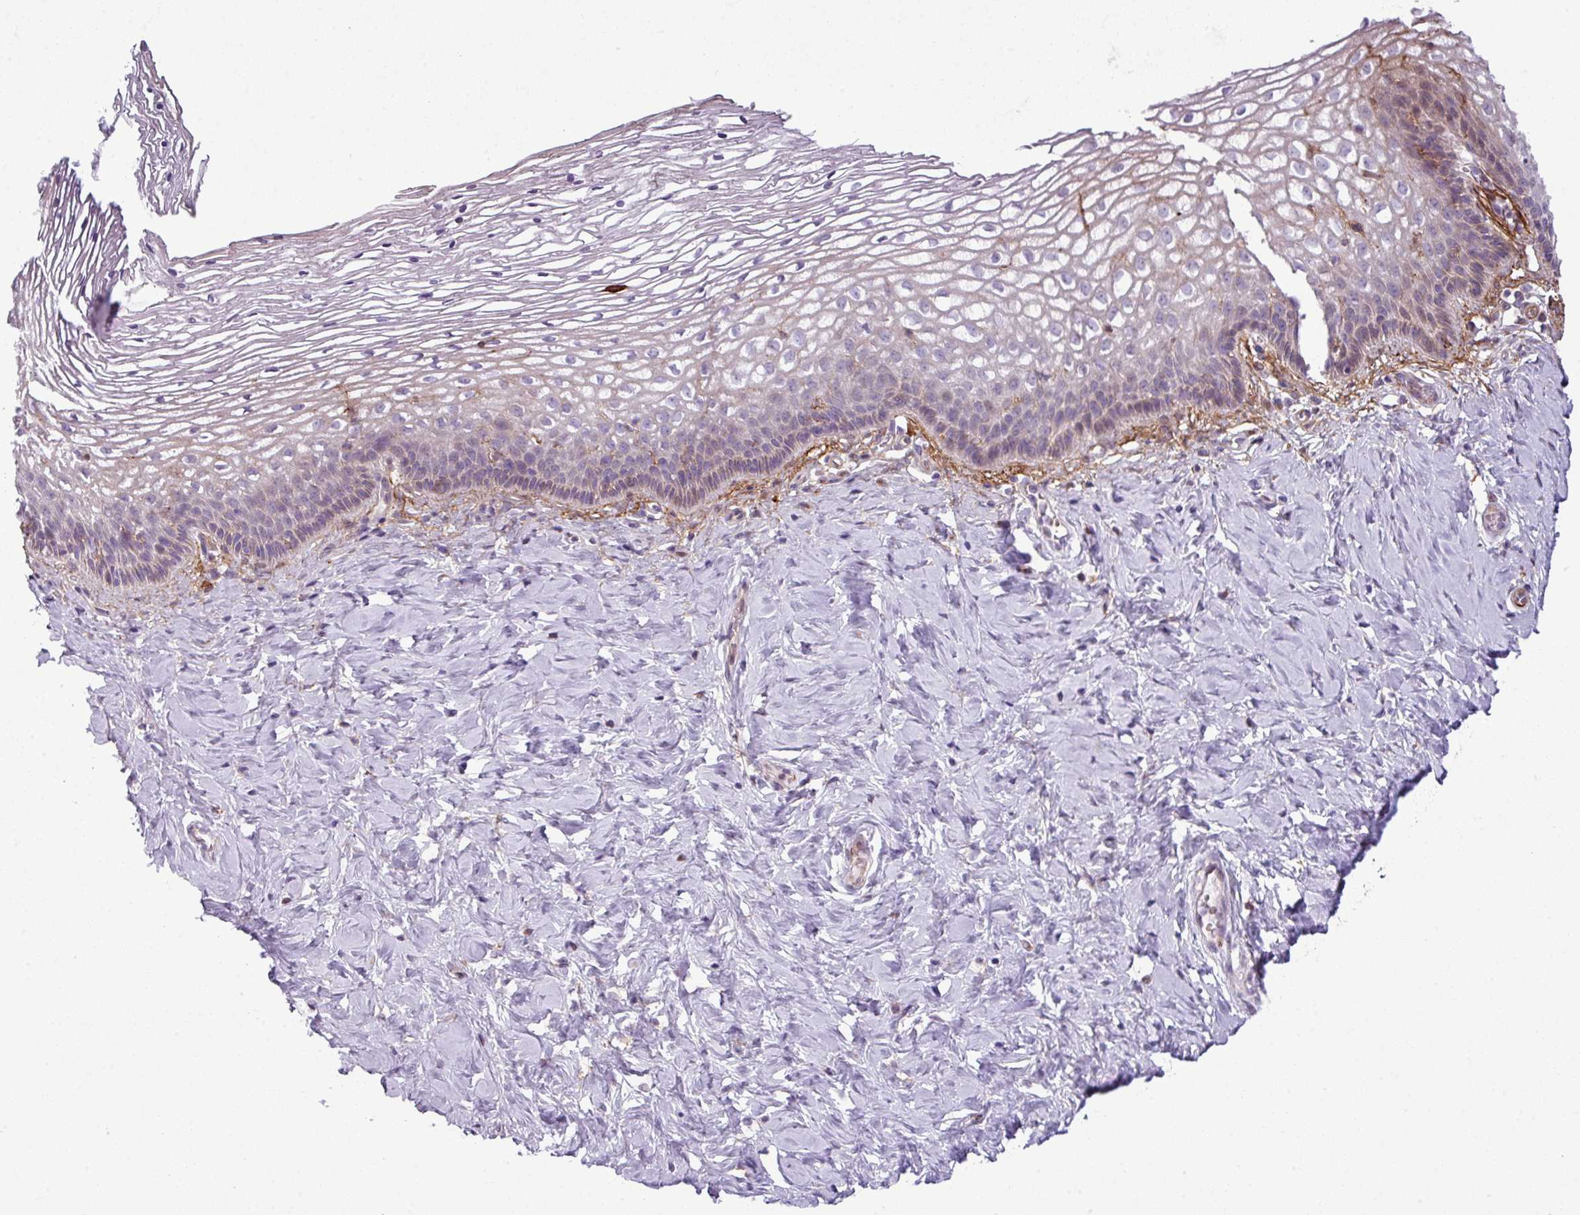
{"staining": {"intensity": "weak", "quantity": "25%-75%", "location": "cytoplasmic/membranous"}, "tissue": "cervix", "cell_type": "Glandular cells", "image_type": "normal", "snomed": [{"axis": "morphology", "description": "Normal tissue, NOS"}, {"axis": "topography", "description": "Cervix"}], "caption": "Immunohistochemistry histopathology image of normal cervix: human cervix stained using immunohistochemistry shows low levels of weak protein expression localized specifically in the cytoplasmic/membranous of glandular cells, appearing as a cytoplasmic/membranous brown color.", "gene": "COL8A1", "patient": {"sex": "female", "age": 36}}